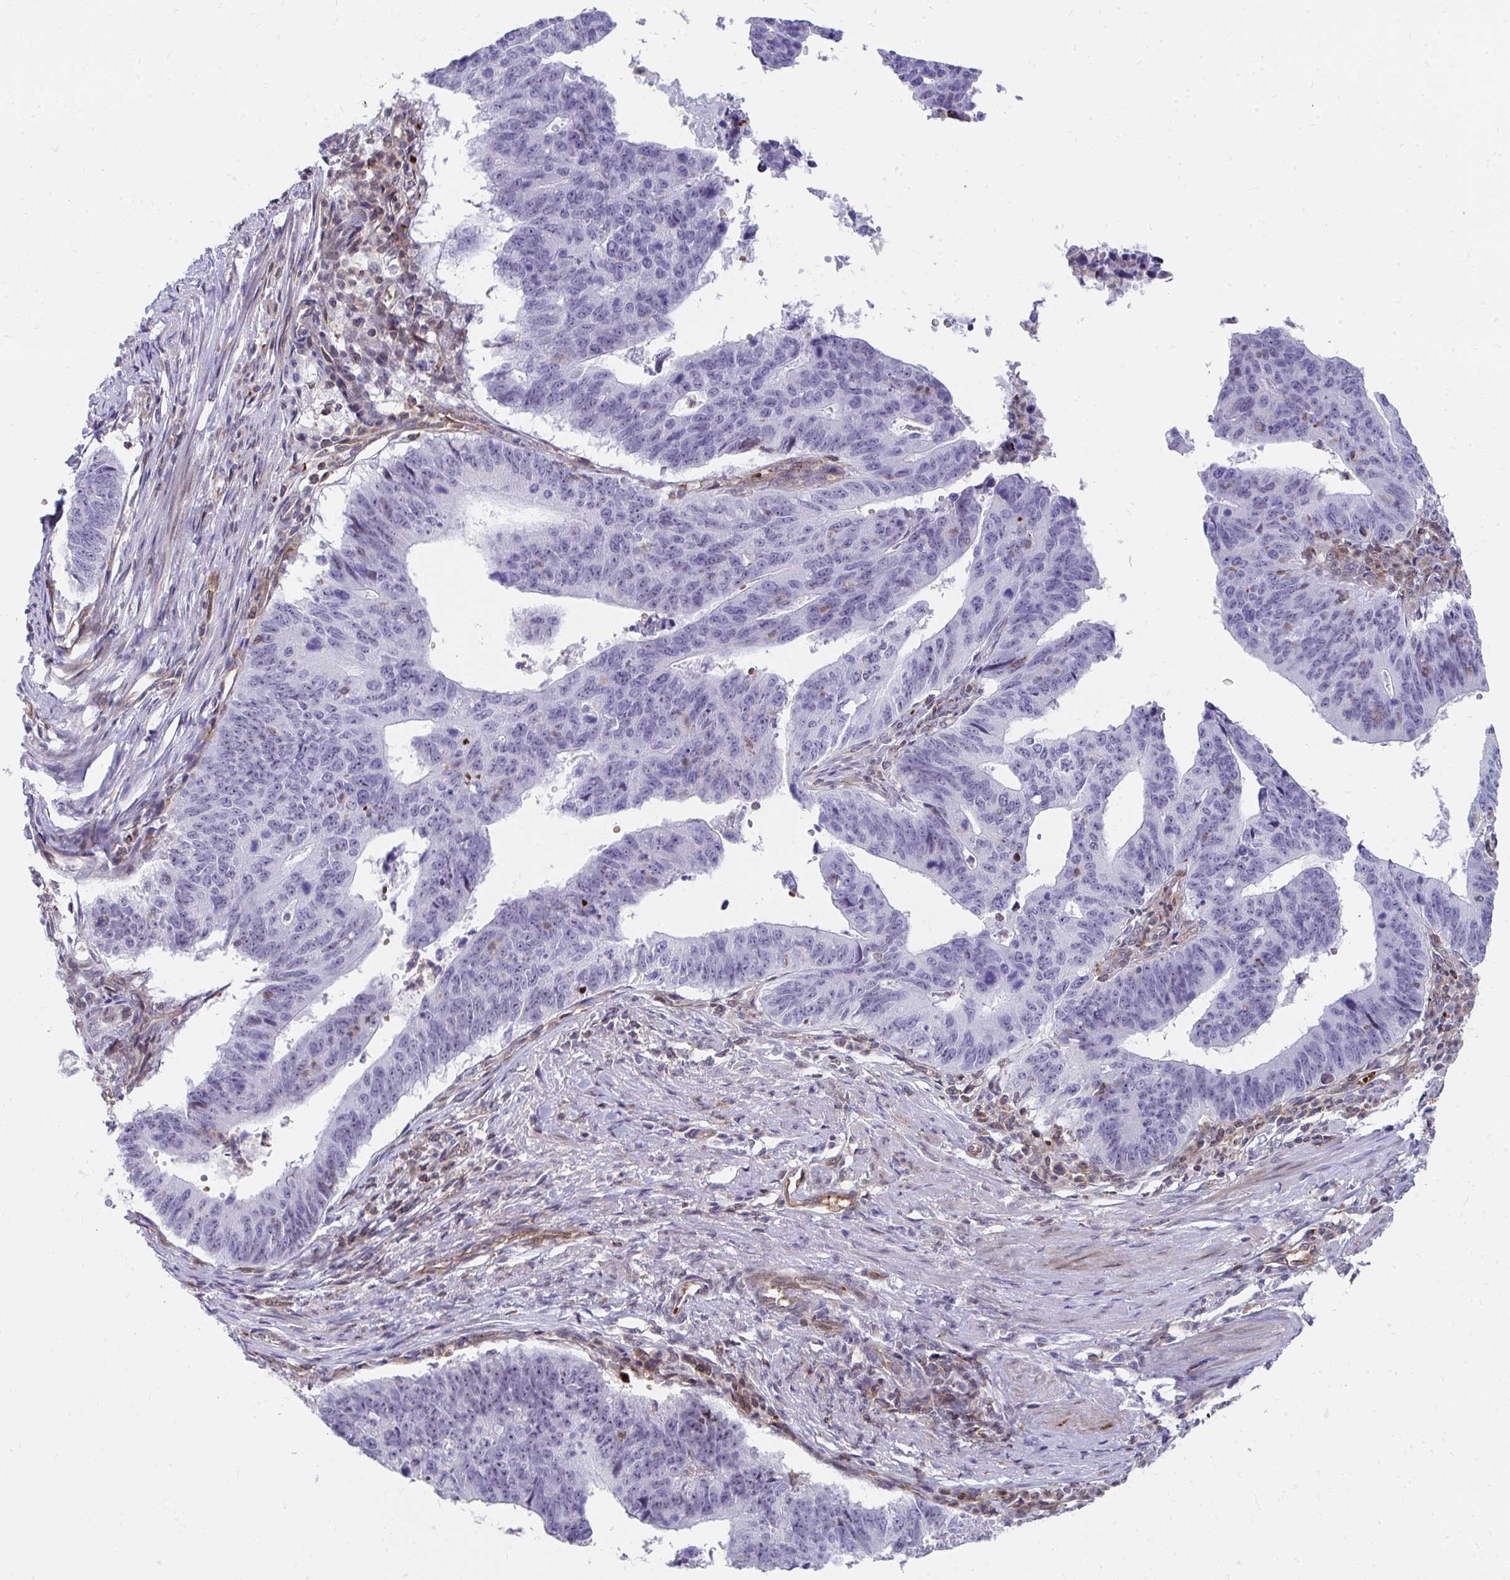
{"staining": {"intensity": "weak", "quantity": "<25%", "location": "nuclear"}, "tissue": "stomach cancer", "cell_type": "Tumor cells", "image_type": "cancer", "snomed": [{"axis": "morphology", "description": "Adenocarcinoma, NOS"}, {"axis": "topography", "description": "Stomach"}], "caption": "The immunohistochemistry (IHC) photomicrograph has no significant positivity in tumor cells of stomach cancer (adenocarcinoma) tissue. Brightfield microscopy of IHC stained with DAB (3,3'-diaminobenzidine) (brown) and hematoxylin (blue), captured at high magnification.", "gene": "FOXN3", "patient": {"sex": "male", "age": 59}}